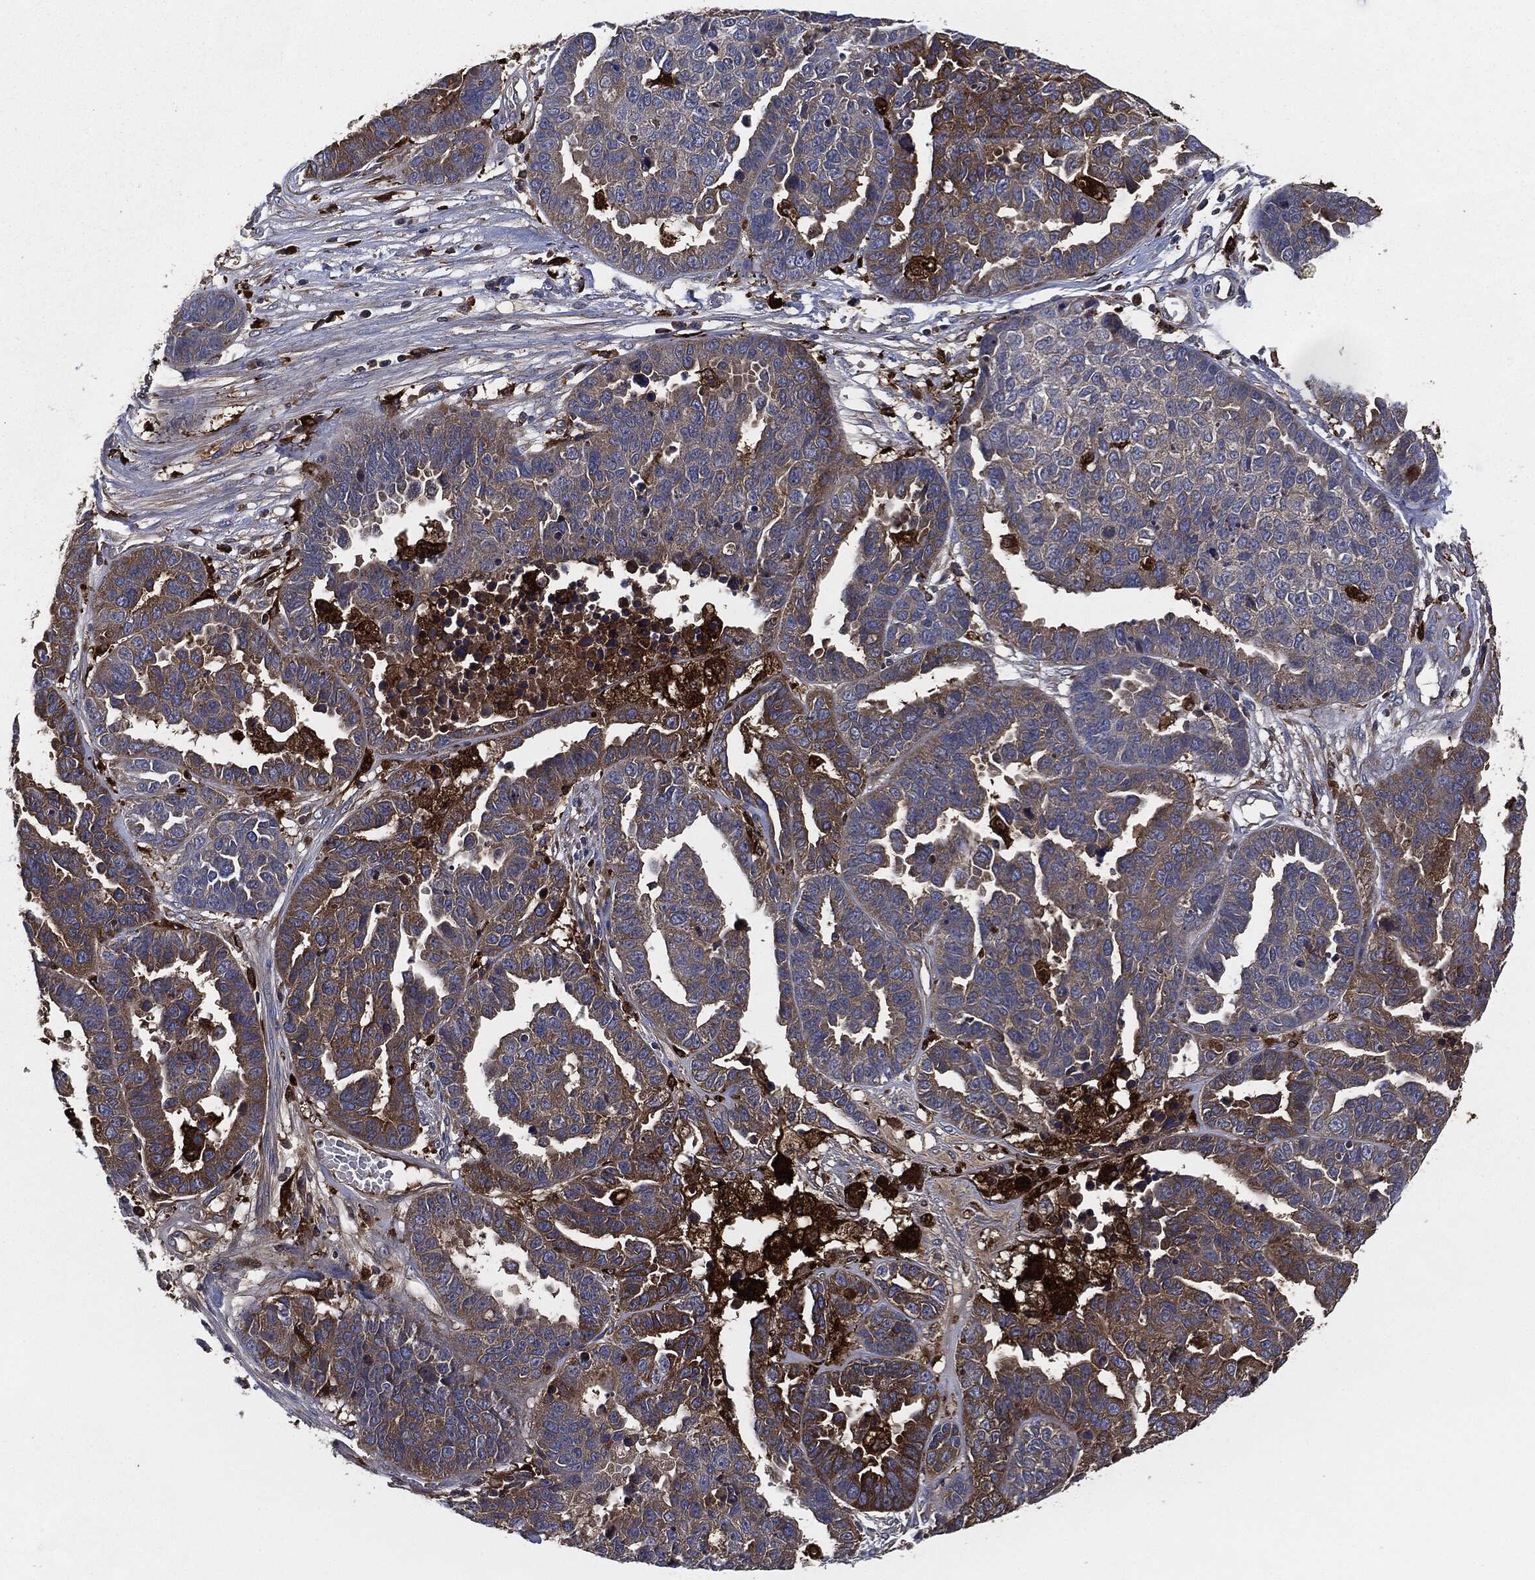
{"staining": {"intensity": "moderate", "quantity": ">75%", "location": "cytoplasmic/membranous"}, "tissue": "ovarian cancer", "cell_type": "Tumor cells", "image_type": "cancer", "snomed": [{"axis": "morphology", "description": "Cystadenocarcinoma, serous, NOS"}, {"axis": "topography", "description": "Ovary"}], "caption": "Protein staining of ovarian cancer (serous cystadenocarcinoma) tissue reveals moderate cytoplasmic/membranous expression in approximately >75% of tumor cells.", "gene": "TMEM11", "patient": {"sex": "female", "age": 87}}